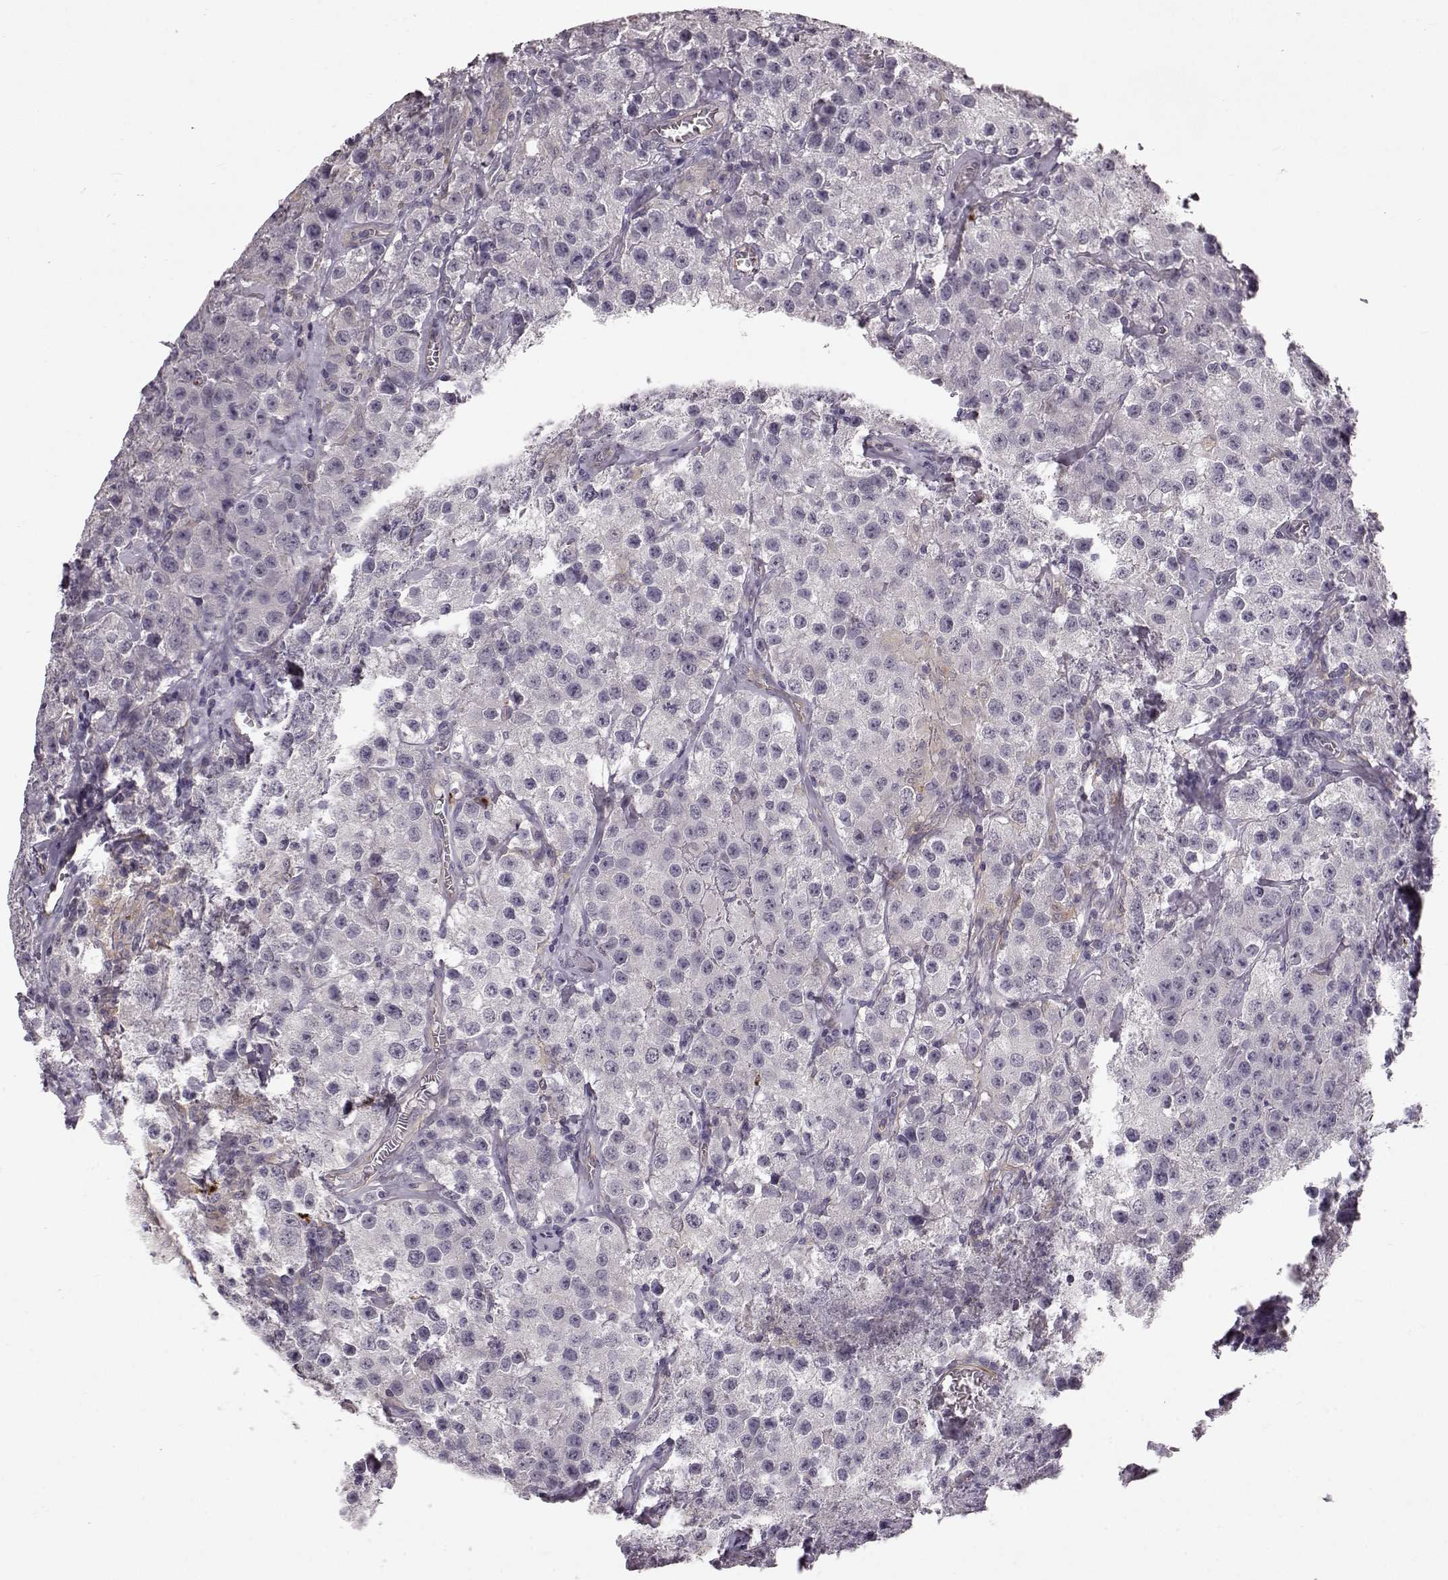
{"staining": {"intensity": "negative", "quantity": "none", "location": "none"}, "tissue": "testis cancer", "cell_type": "Tumor cells", "image_type": "cancer", "snomed": [{"axis": "morphology", "description": "Seminoma, NOS"}, {"axis": "topography", "description": "Testis"}], "caption": "High power microscopy histopathology image of an immunohistochemistry micrograph of testis cancer, revealing no significant positivity in tumor cells.", "gene": "CCNF", "patient": {"sex": "male", "age": 52}}